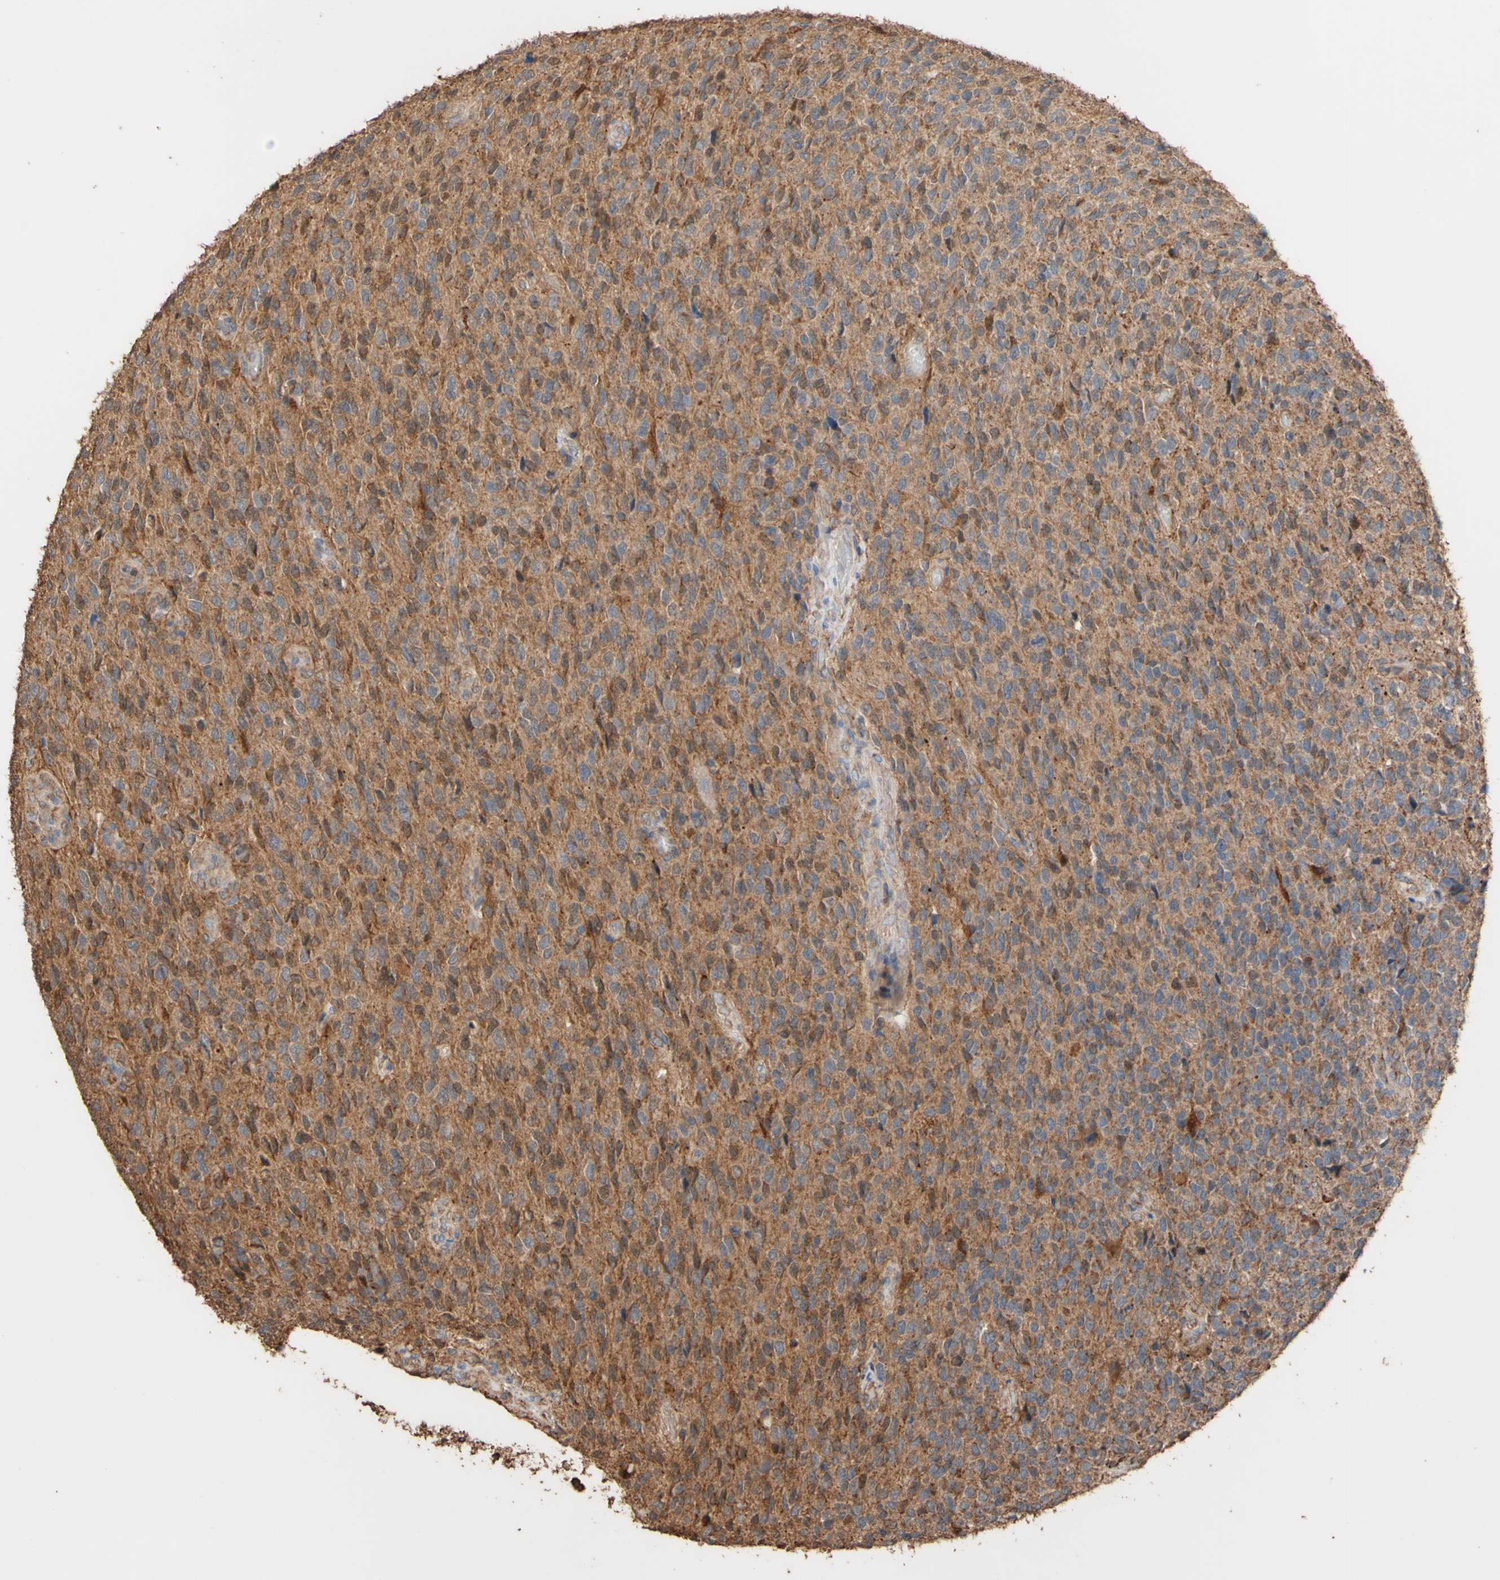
{"staining": {"intensity": "moderate", "quantity": ">75%", "location": "cytoplasmic/membranous"}, "tissue": "glioma", "cell_type": "Tumor cells", "image_type": "cancer", "snomed": [{"axis": "morphology", "description": "Glioma, malignant, High grade"}, {"axis": "topography", "description": "pancreas cauda"}], "caption": "Protein expression analysis of glioma reveals moderate cytoplasmic/membranous expression in approximately >75% of tumor cells.", "gene": "ALDH9A1", "patient": {"sex": "male", "age": 60}}